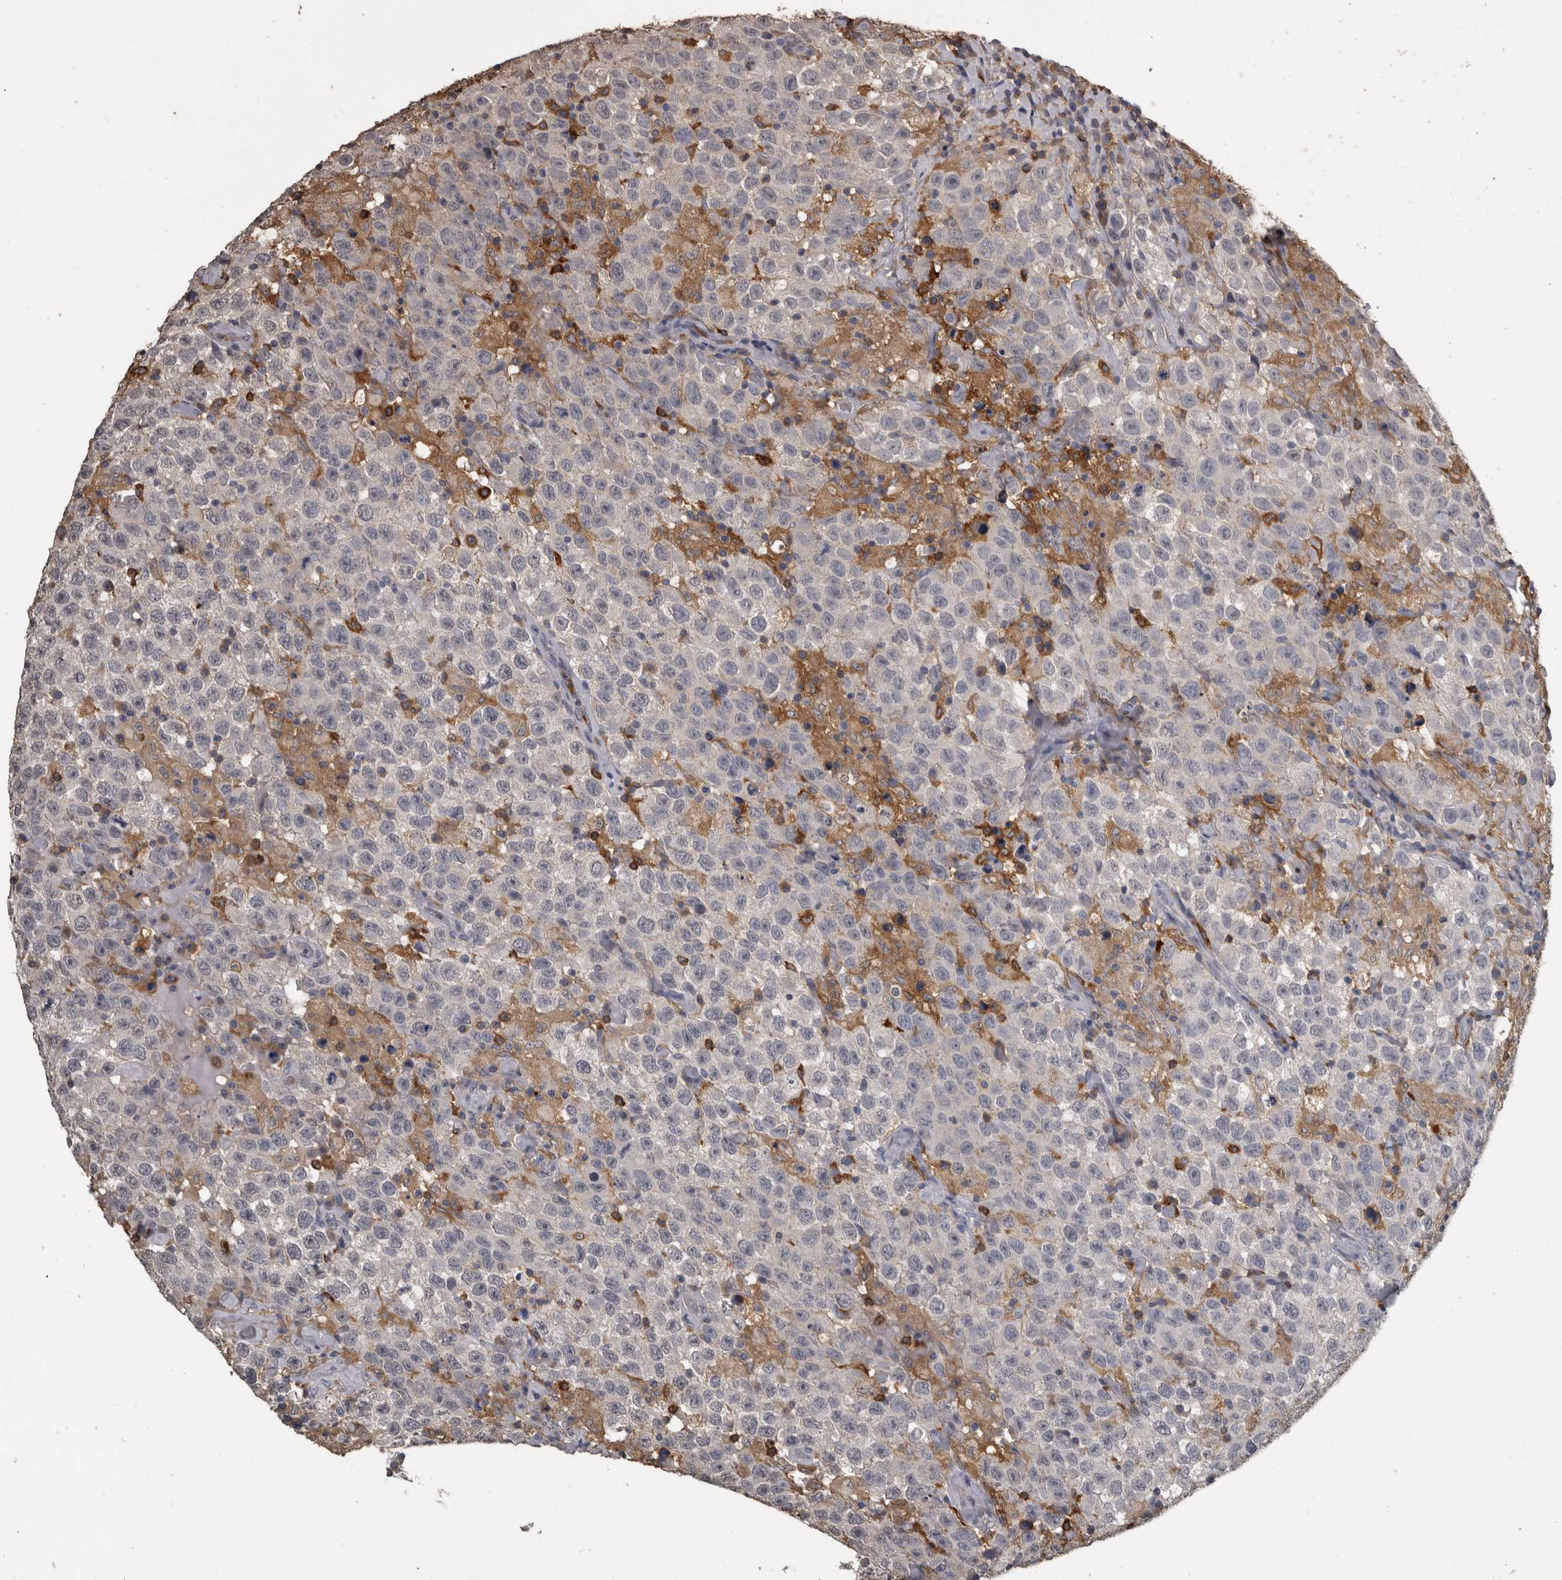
{"staining": {"intensity": "negative", "quantity": "none", "location": "none"}, "tissue": "testis cancer", "cell_type": "Tumor cells", "image_type": "cancer", "snomed": [{"axis": "morphology", "description": "Seminoma, NOS"}, {"axis": "topography", "description": "Testis"}], "caption": "The image displays no staining of tumor cells in testis cancer (seminoma).", "gene": "PIK3AP1", "patient": {"sex": "male", "age": 41}}